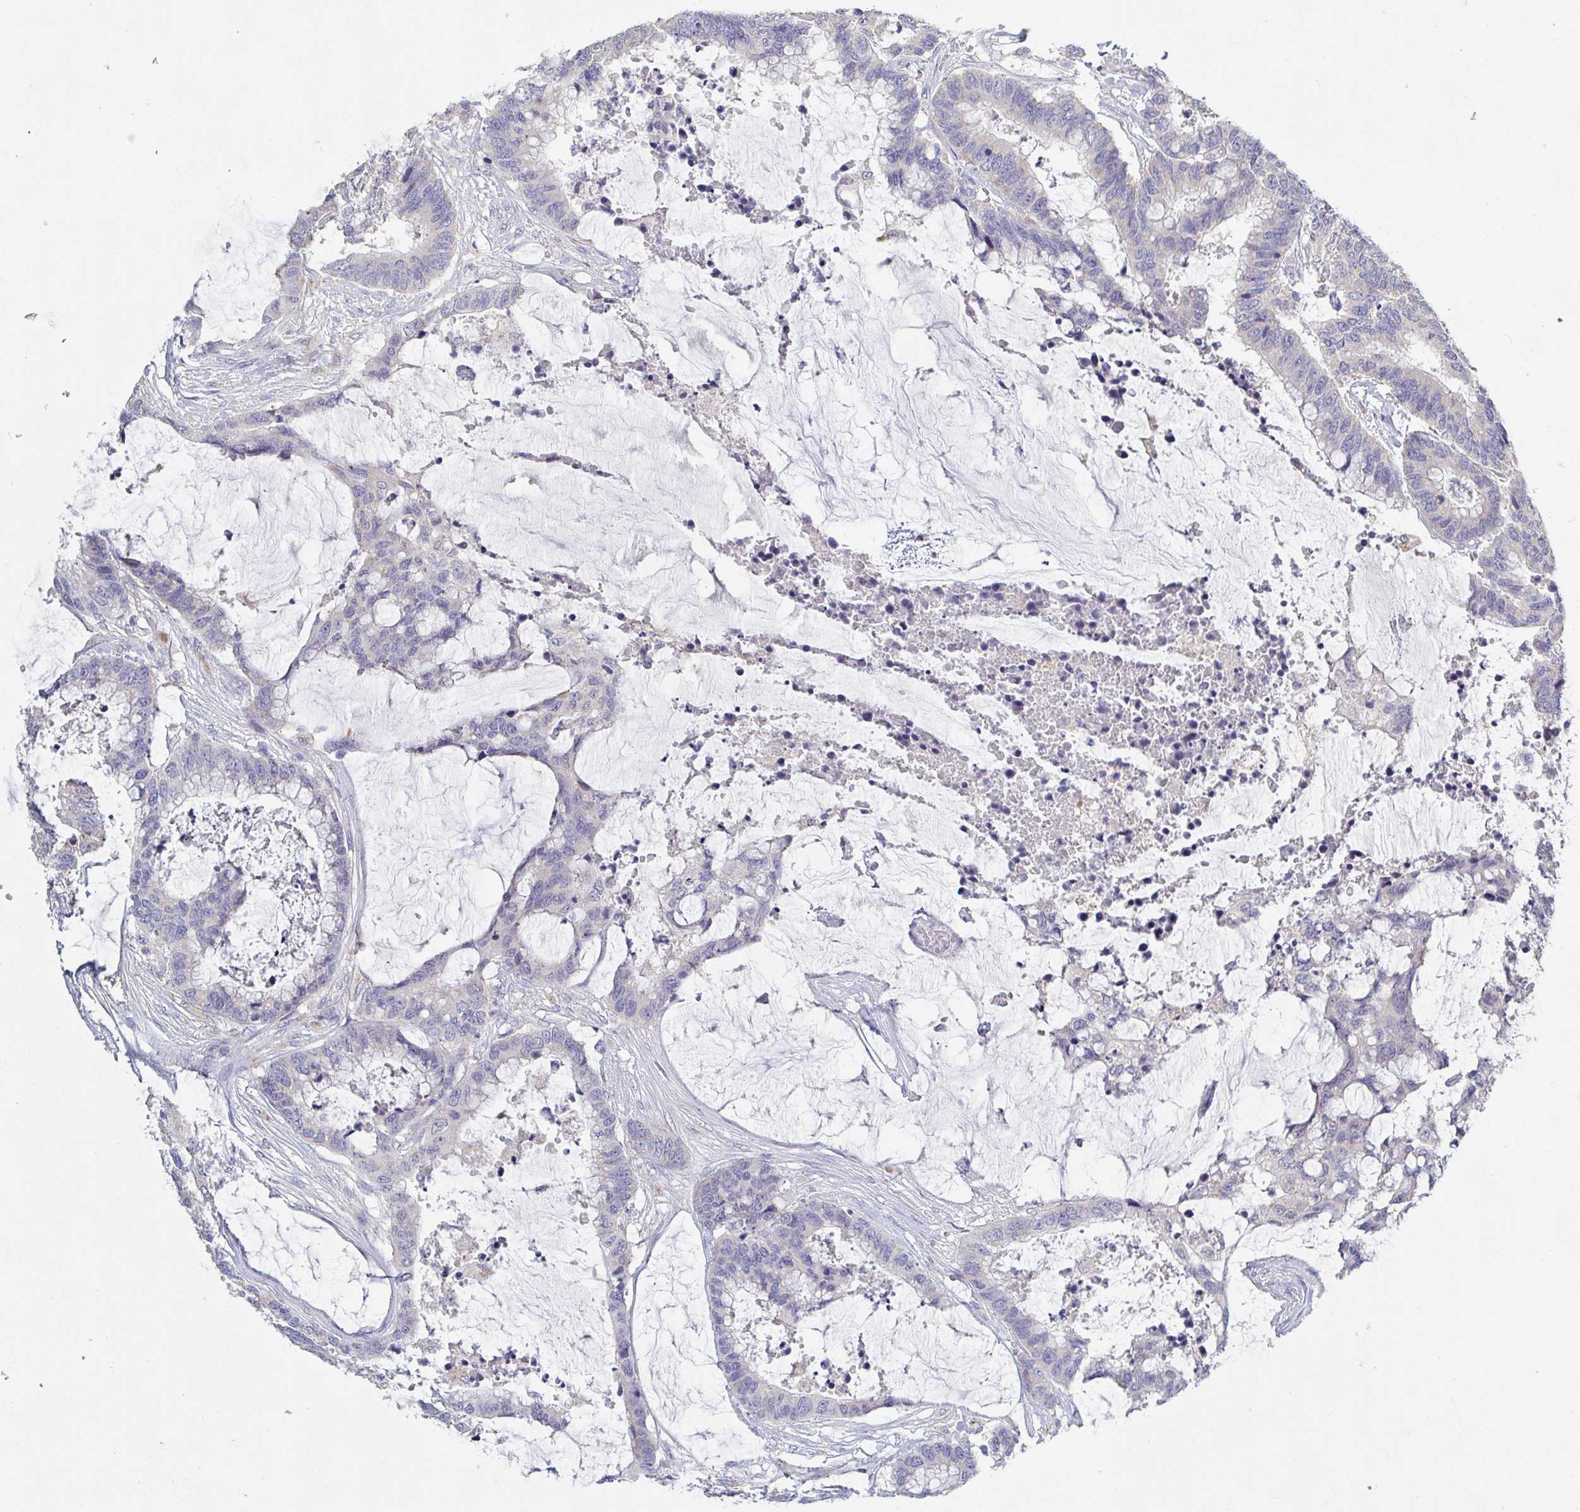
{"staining": {"intensity": "weak", "quantity": "<25%", "location": "cytoplasmic/membranous"}, "tissue": "colorectal cancer", "cell_type": "Tumor cells", "image_type": "cancer", "snomed": [{"axis": "morphology", "description": "Adenocarcinoma, NOS"}, {"axis": "topography", "description": "Rectum"}], "caption": "Human adenocarcinoma (colorectal) stained for a protein using IHC displays no positivity in tumor cells.", "gene": "GALNT13", "patient": {"sex": "female", "age": 59}}